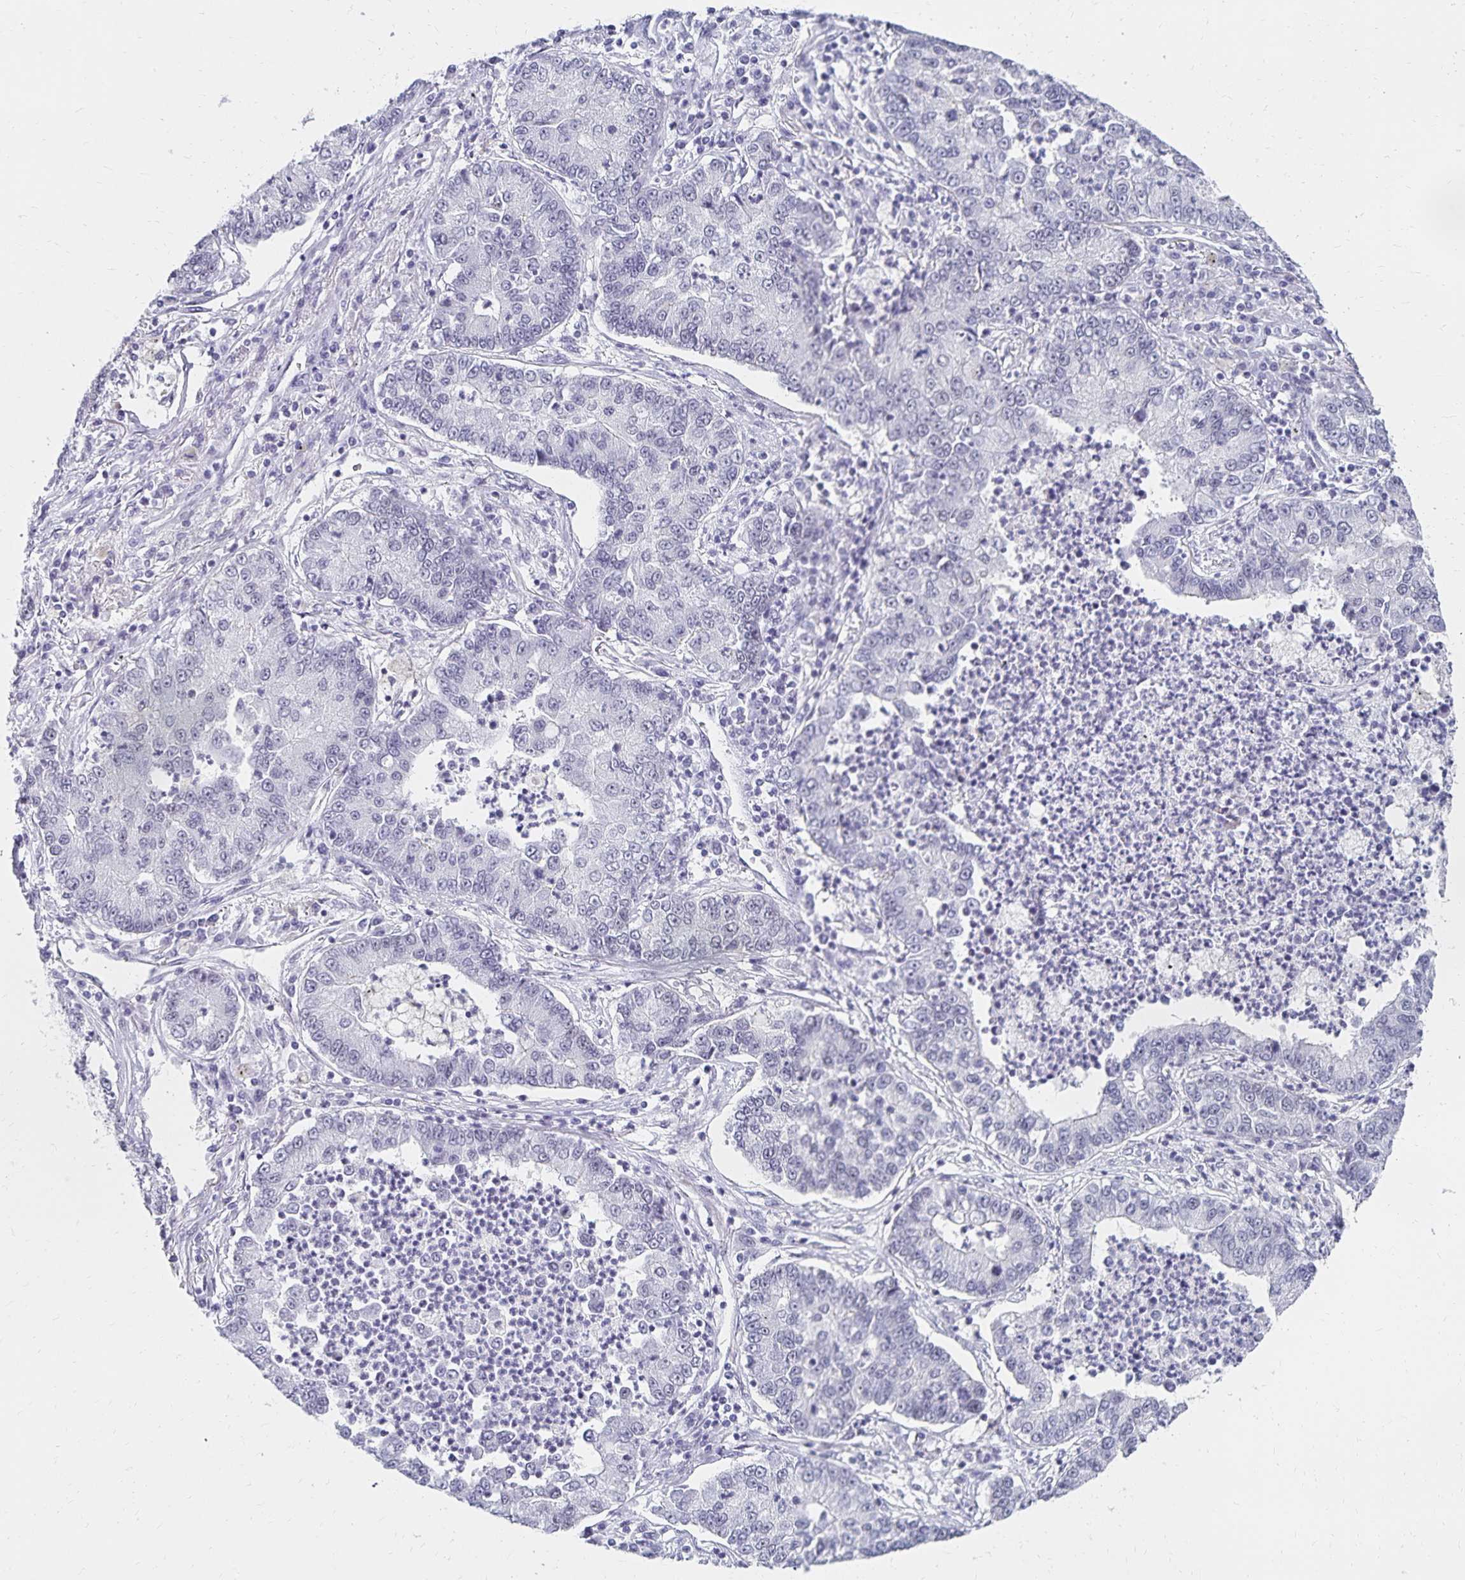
{"staining": {"intensity": "negative", "quantity": "none", "location": "none"}, "tissue": "lung cancer", "cell_type": "Tumor cells", "image_type": "cancer", "snomed": [{"axis": "morphology", "description": "Adenocarcinoma, NOS"}, {"axis": "topography", "description": "Lung"}], "caption": "Immunohistochemistry photomicrograph of lung adenocarcinoma stained for a protein (brown), which reveals no staining in tumor cells.", "gene": "C20orf85", "patient": {"sex": "female", "age": 57}}